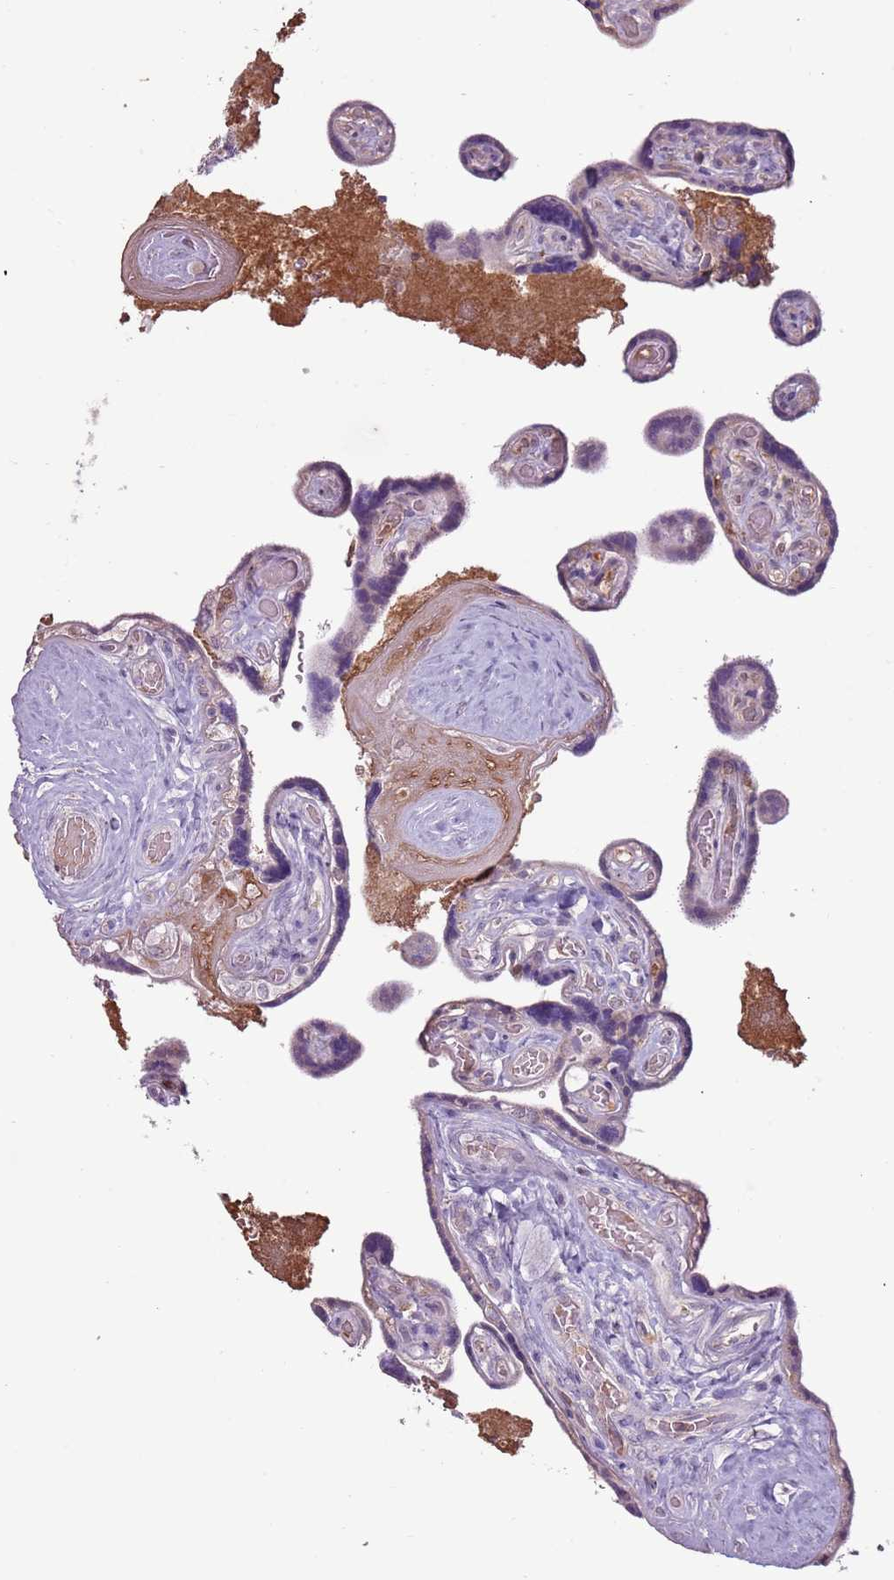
{"staining": {"intensity": "negative", "quantity": "none", "location": "none"}, "tissue": "placenta", "cell_type": "Decidual cells", "image_type": "normal", "snomed": [{"axis": "morphology", "description": "Normal tissue, NOS"}, {"axis": "topography", "description": "Placenta"}], "caption": "This is an immunohistochemistry (IHC) histopathology image of unremarkable human placenta. There is no positivity in decidual cells.", "gene": "SYS1", "patient": {"sex": "female", "age": 32}}